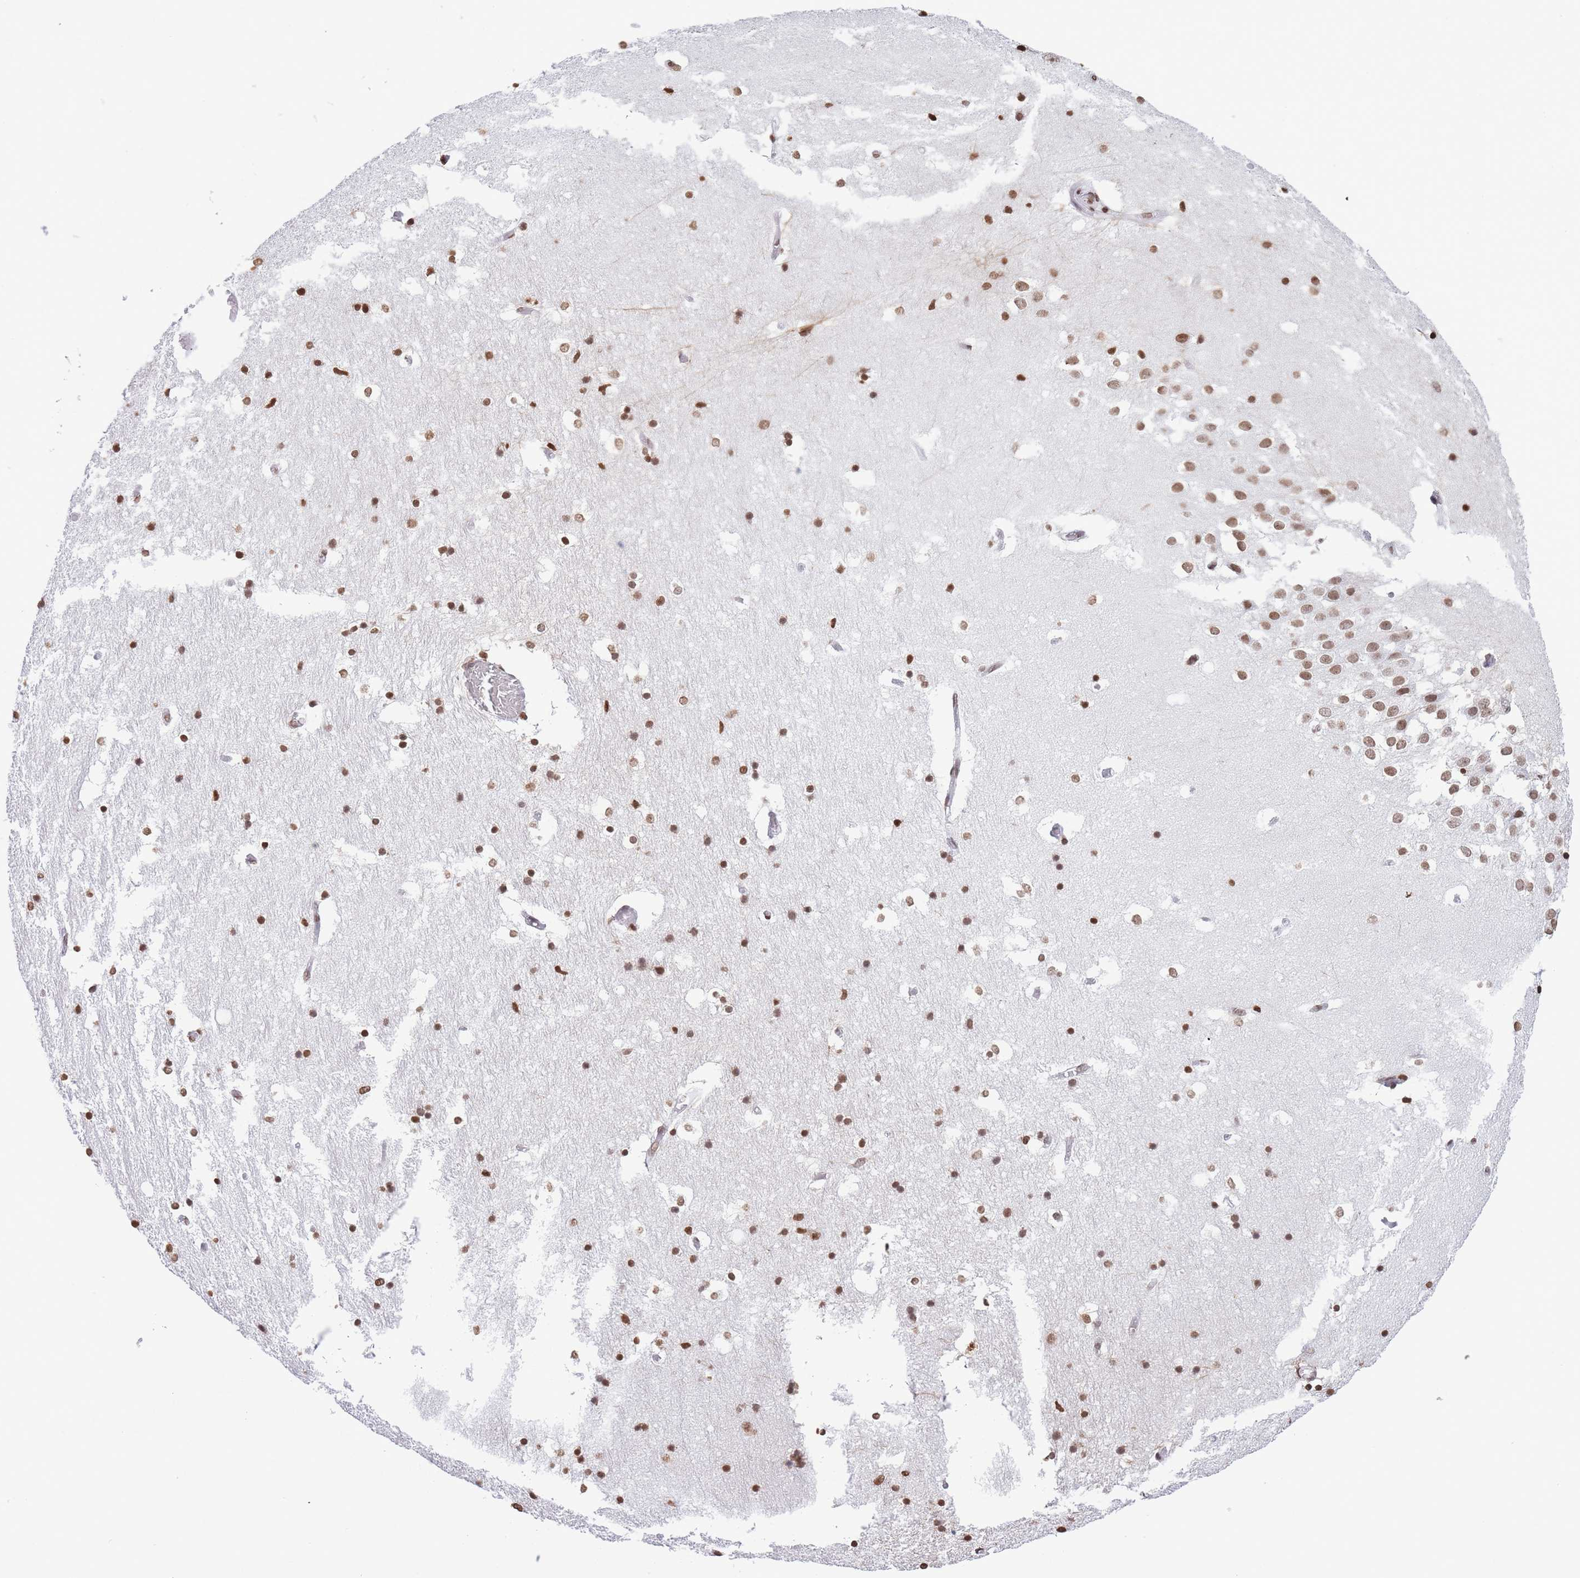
{"staining": {"intensity": "moderate", "quantity": ">75%", "location": "nuclear"}, "tissue": "hippocampus", "cell_type": "Glial cells", "image_type": "normal", "snomed": [{"axis": "morphology", "description": "Normal tissue, NOS"}, {"axis": "topography", "description": "Hippocampus"}], "caption": "Protein staining of normal hippocampus exhibits moderate nuclear expression in about >75% of glial cells.", "gene": "H2BC10", "patient": {"sex": "female", "age": 52}}